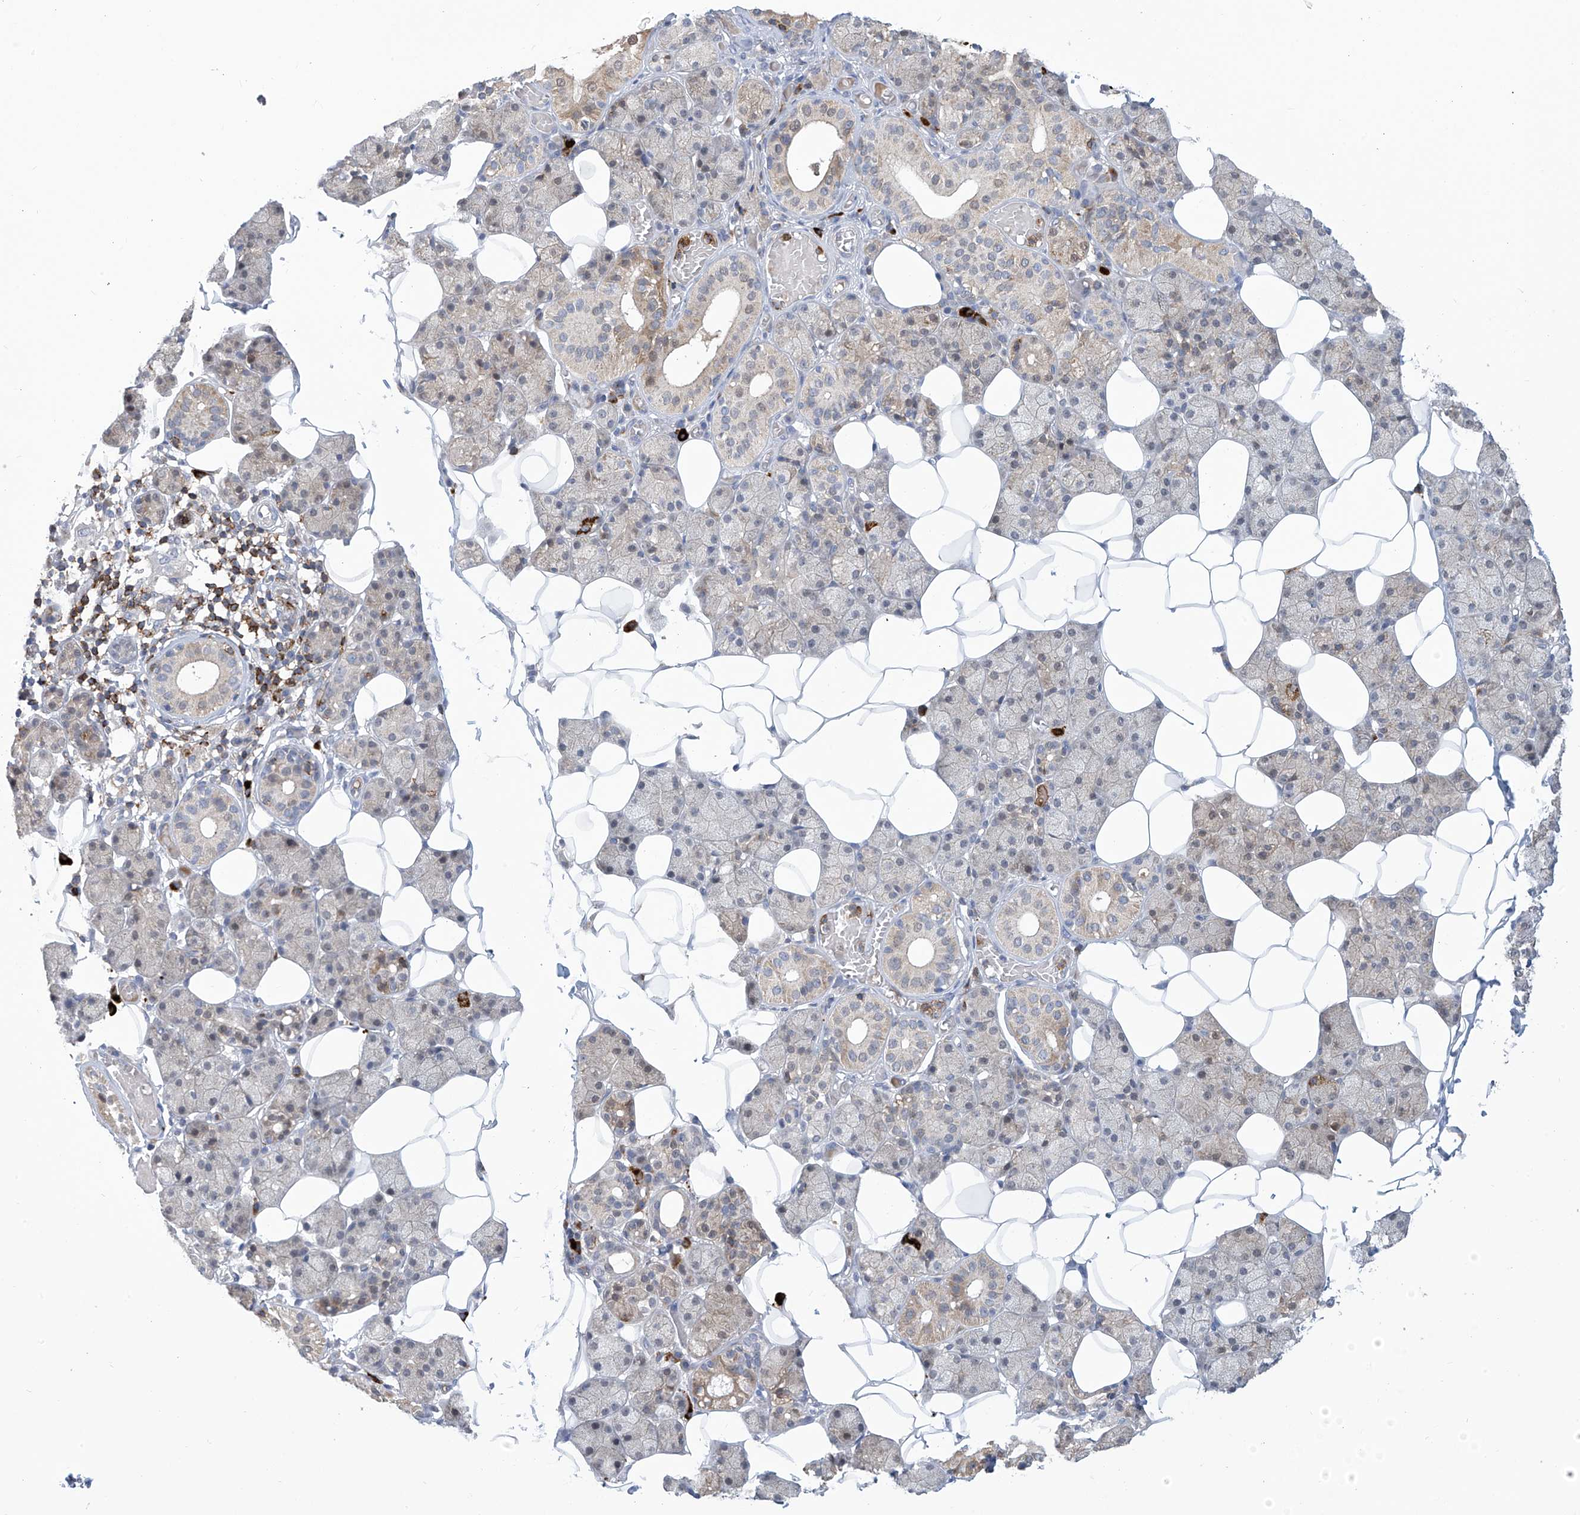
{"staining": {"intensity": "moderate", "quantity": "<25%", "location": "cytoplasmic/membranous"}, "tissue": "salivary gland", "cell_type": "Glandular cells", "image_type": "normal", "snomed": [{"axis": "morphology", "description": "Normal tissue, NOS"}, {"axis": "topography", "description": "Salivary gland"}], "caption": "Brown immunohistochemical staining in normal salivary gland shows moderate cytoplasmic/membranous positivity in about <25% of glandular cells. The staining is performed using DAB (3,3'-diaminobenzidine) brown chromogen to label protein expression. The nuclei are counter-stained blue using hematoxylin.", "gene": "IBA57", "patient": {"sex": "female", "age": 33}}